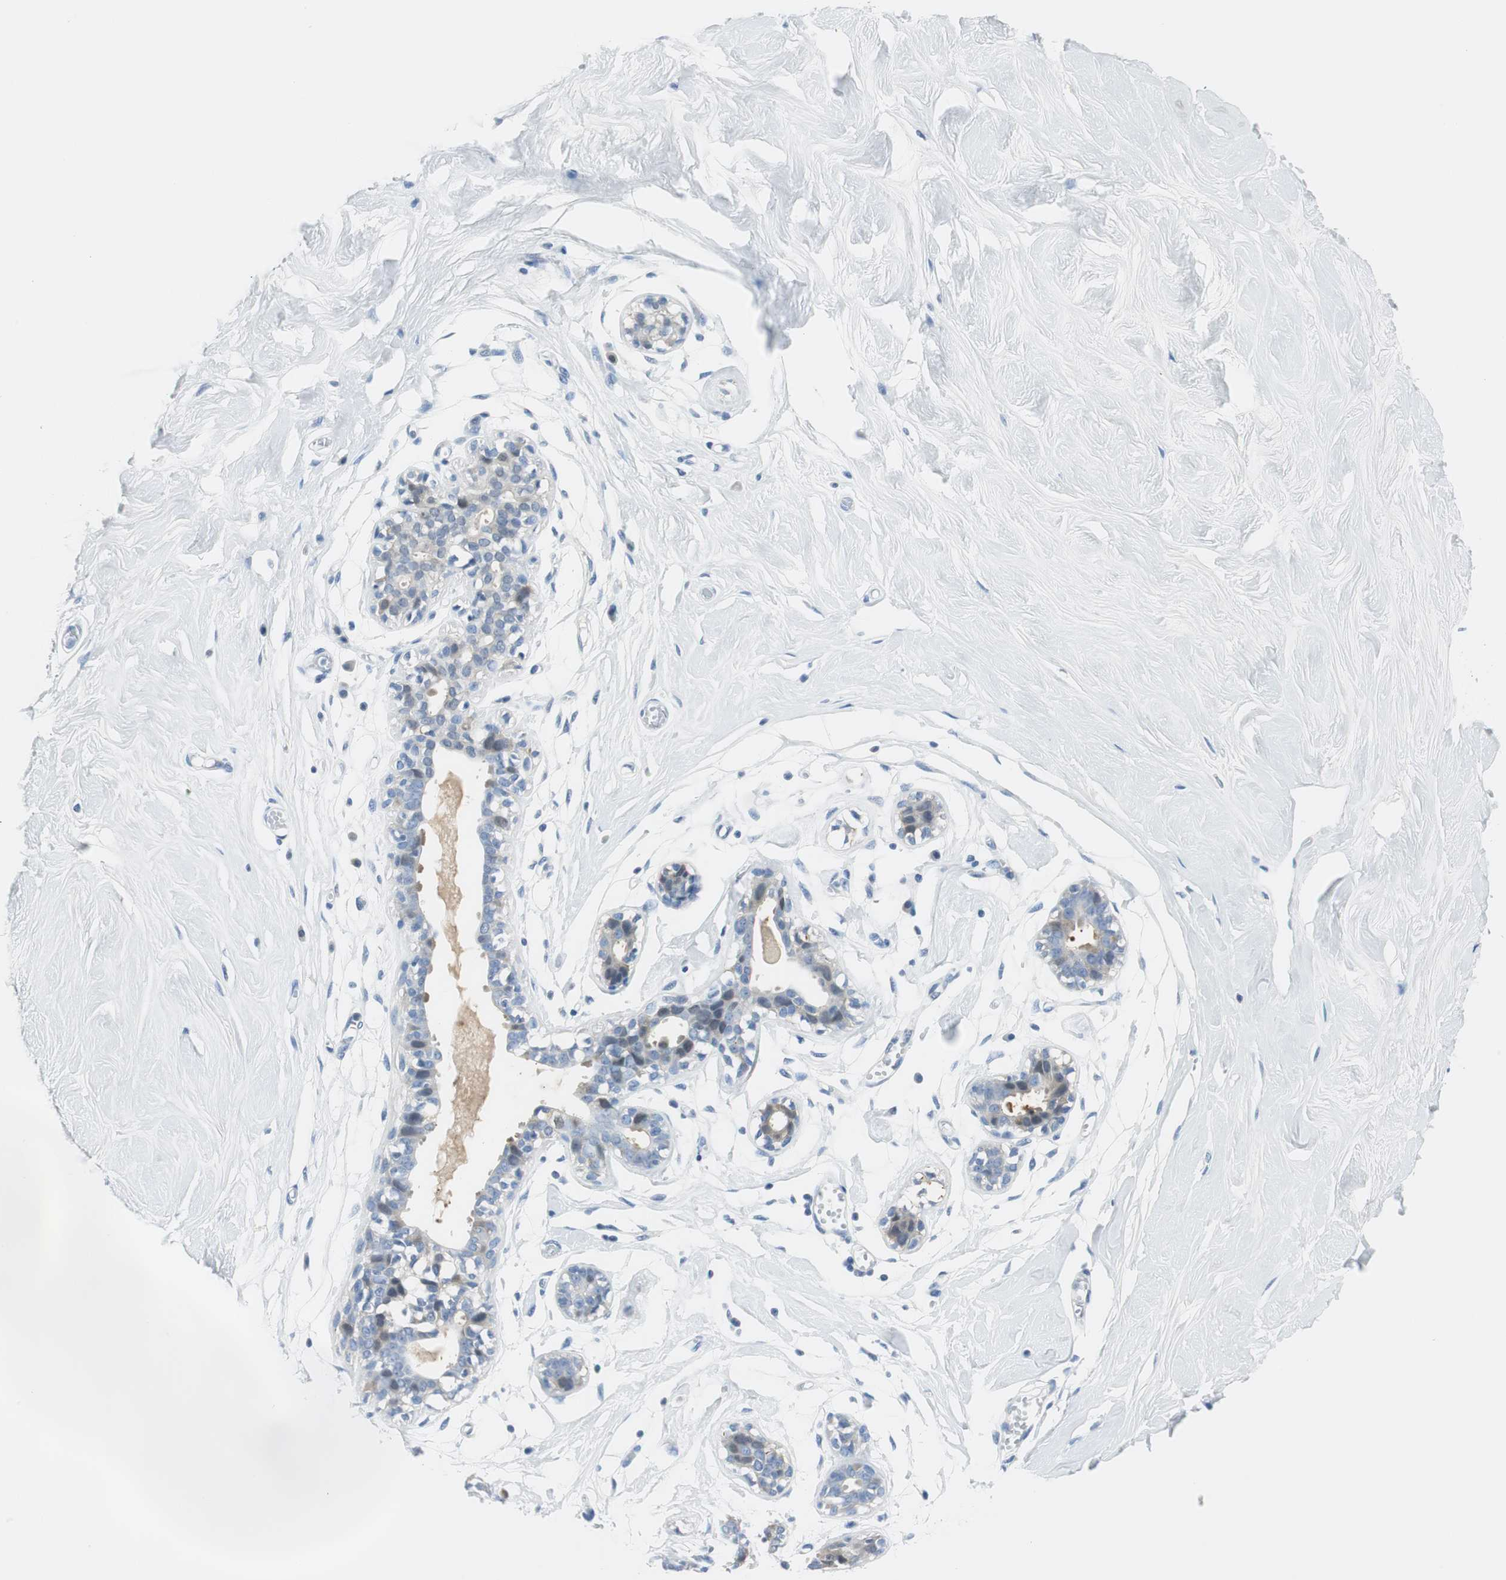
{"staining": {"intensity": "negative", "quantity": "none", "location": "none"}, "tissue": "breast", "cell_type": "Adipocytes", "image_type": "normal", "snomed": [{"axis": "morphology", "description": "Normal tissue, NOS"}, {"axis": "topography", "description": "Breast"}, {"axis": "topography", "description": "Soft tissue"}], "caption": "An image of breast stained for a protein exhibits no brown staining in adipocytes. Nuclei are stained in blue.", "gene": "FBP1", "patient": {"sex": "female", "age": 25}}